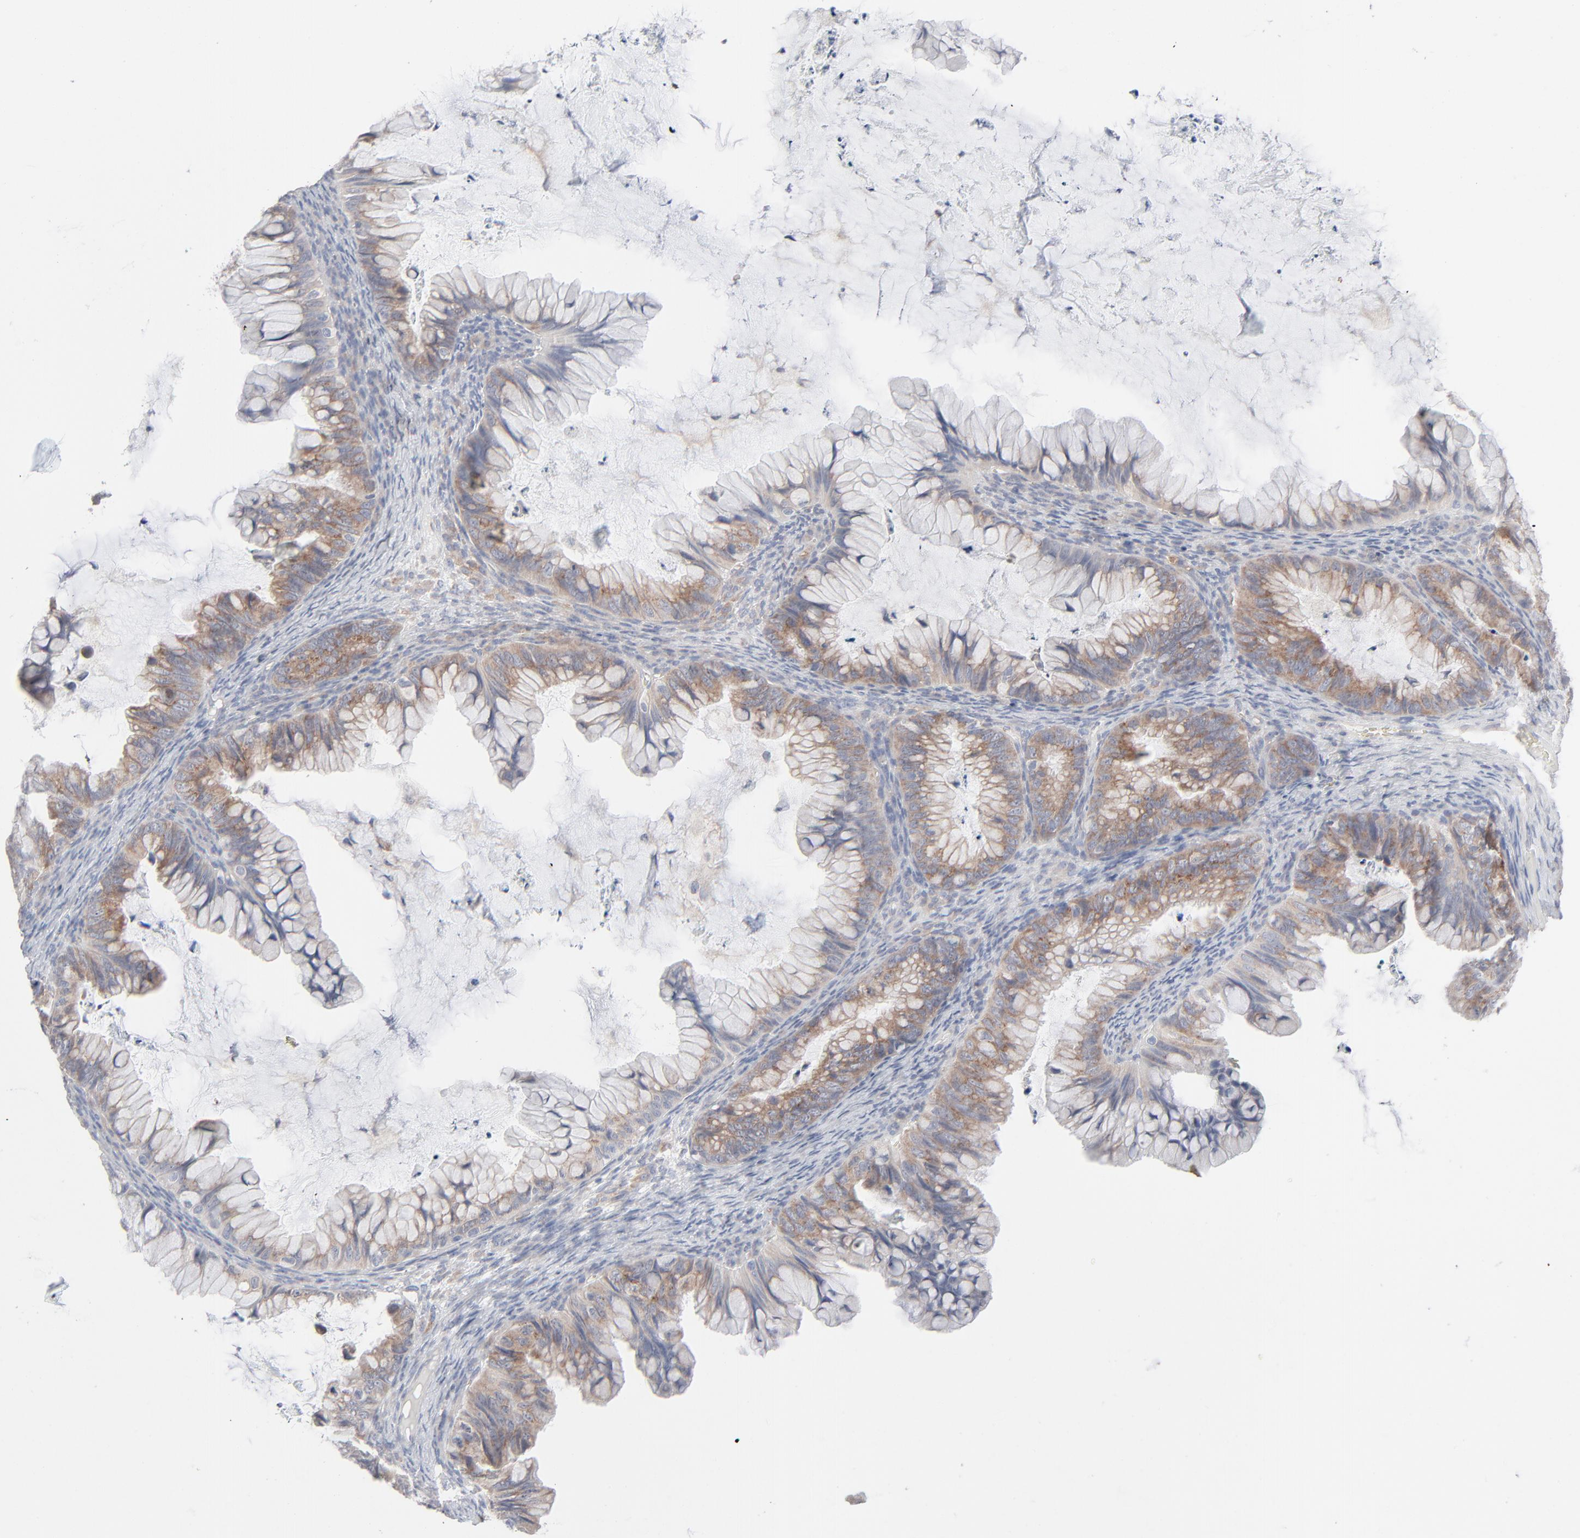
{"staining": {"intensity": "weak", "quantity": ">75%", "location": "cytoplasmic/membranous"}, "tissue": "ovarian cancer", "cell_type": "Tumor cells", "image_type": "cancer", "snomed": [{"axis": "morphology", "description": "Cystadenocarcinoma, mucinous, NOS"}, {"axis": "topography", "description": "Ovary"}], "caption": "Immunohistochemistry (IHC) micrograph of neoplastic tissue: mucinous cystadenocarcinoma (ovarian) stained using immunohistochemistry shows low levels of weak protein expression localized specifically in the cytoplasmic/membranous of tumor cells, appearing as a cytoplasmic/membranous brown color.", "gene": "KDSR", "patient": {"sex": "female", "age": 36}}